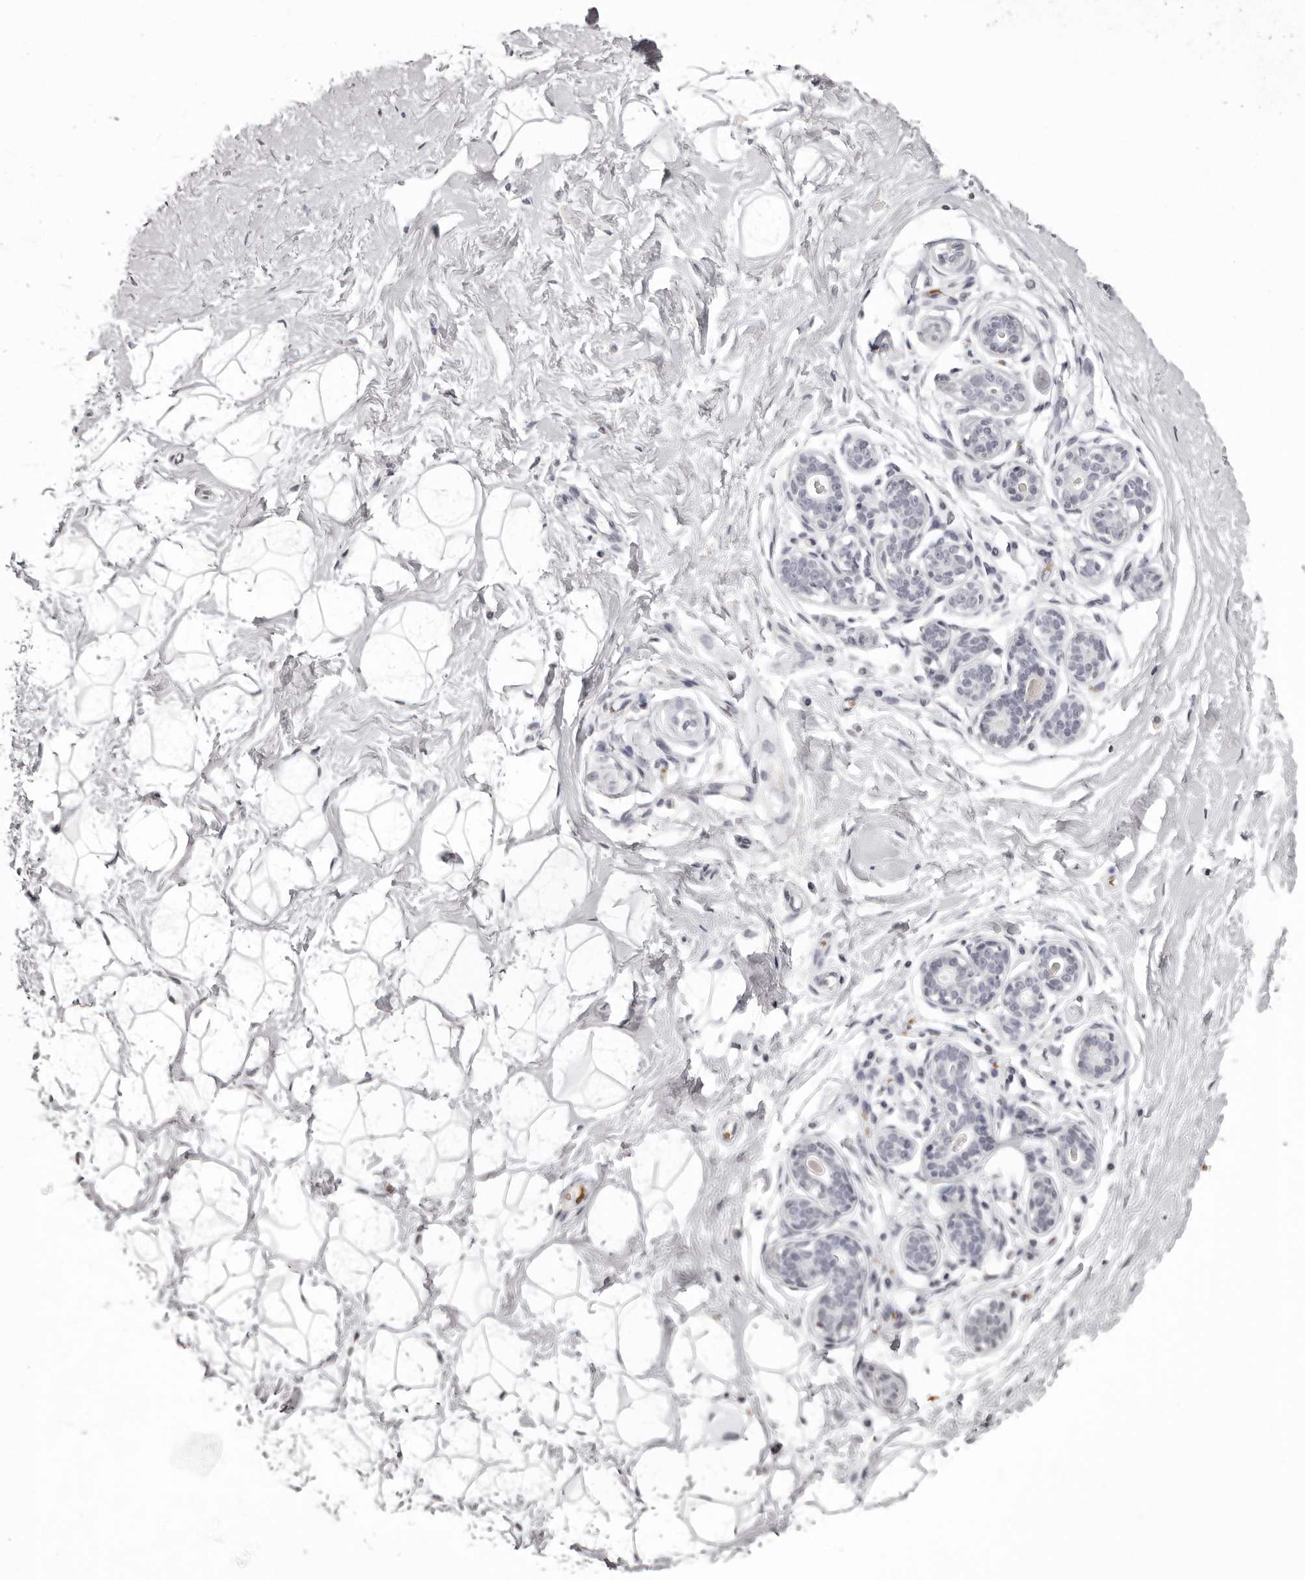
{"staining": {"intensity": "negative", "quantity": "none", "location": "none"}, "tissue": "breast", "cell_type": "Adipocytes", "image_type": "normal", "snomed": [{"axis": "morphology", "description": "Normal tissue, NOS"}, {"axis": "morphology", "description": "Adenoma, NOS"}, {"axis": "topography", "description": "Breast"}], "caption": "IHC image of normal breast: human breast stained with DAB demonstrates no significant protein positivity in adipocytes. (DAB (3,3'-diaminobenzidine) immunohistochemistry, high magnification).", "gene": "C8orf74", "patient": {"sex": "female", "age": 23}}